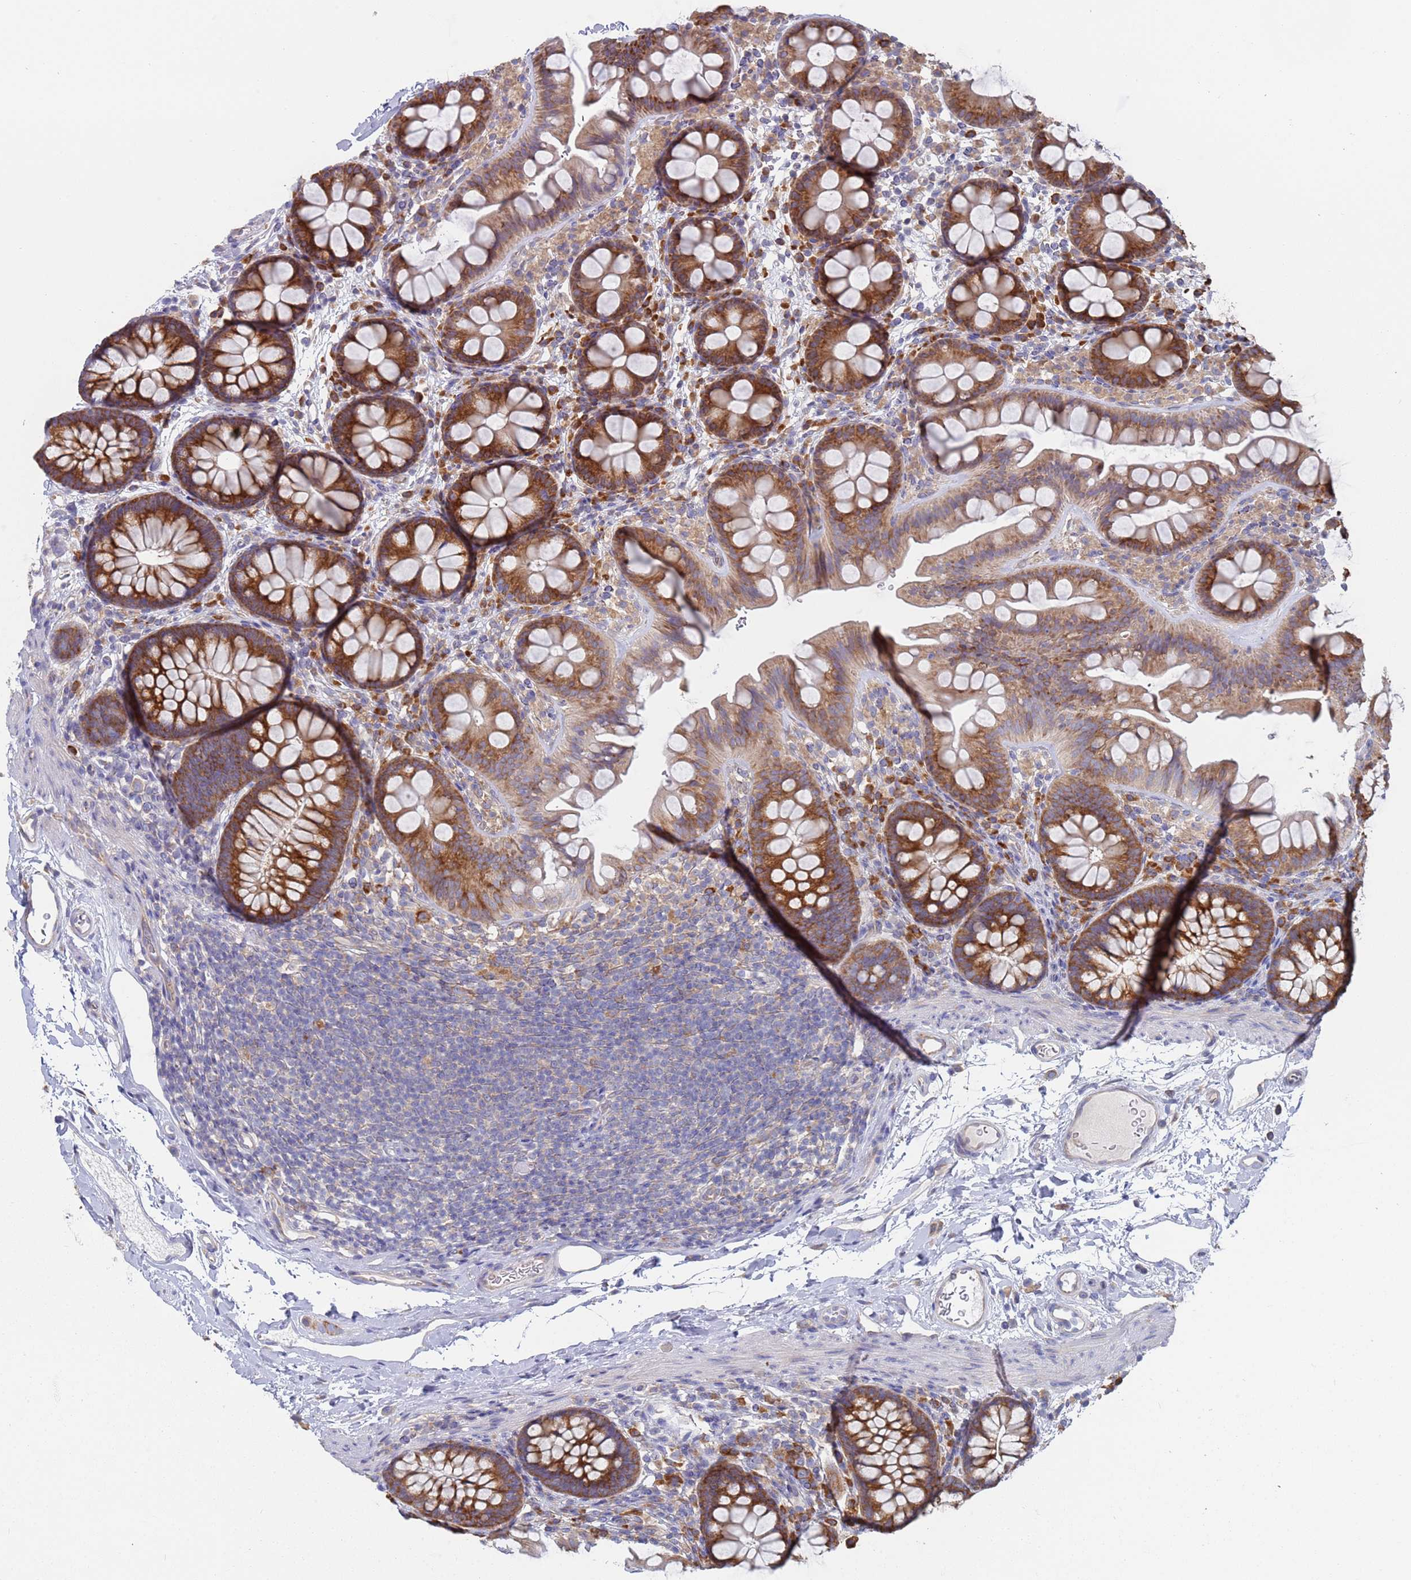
{"staining": {"intensity": "negative", "quantity": "none", "location": "none"}, "tissue": "colon", "cell_type": "Endothelial cells", "image_type": "normal", "snomed": [{"axis": "morphology", "description": "Normal tissue, NOS"}, {"axis": "topography", "description": "Colon"}], "caption": "Immunohistochemistry (IHC) of normal colon demonstrates no positivity in endothelial cells.", "gene": "ENSG00000286098", "patient": {"sex": "female", "age": 62}}